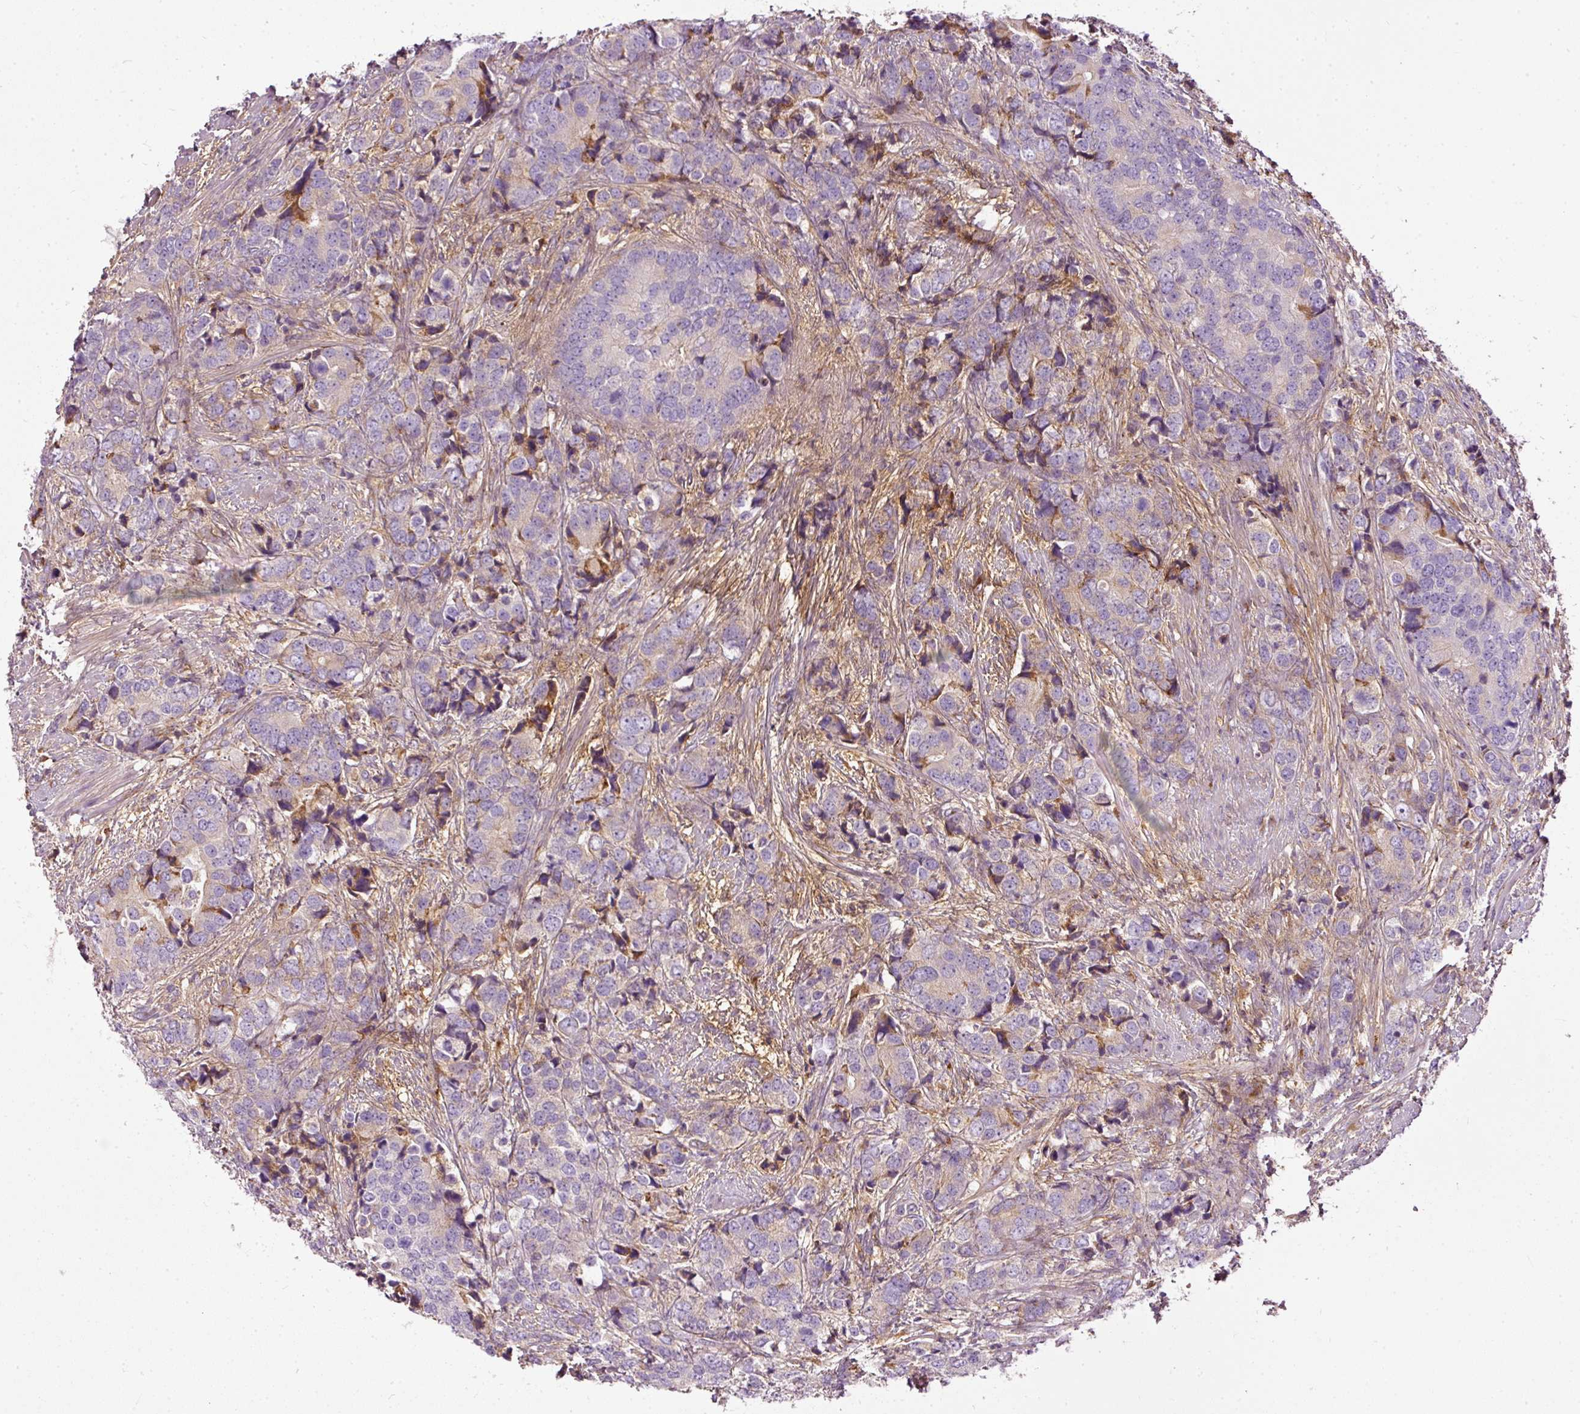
{"staining": {"intensity": "negative", "quantity": "none", "location": "none"}, "tissue": "prostate cancer", "cell_type": "Tumor cells", "image_type": "cancer", "snomed": [{"axis": "morphology", "description": "Adenocarcinoma, High grade"}, {"axis": "topography", "description": "Prostate"}], "caption": "Prostate cancer (adenocarcinoma (high-grade)) was stained to show a protein in brown. There is no significant positivity in tumor cells. Nuclei are stained in blue.", "gene": "PAQR9", "patient": {"sex": "male", "age": 62}}